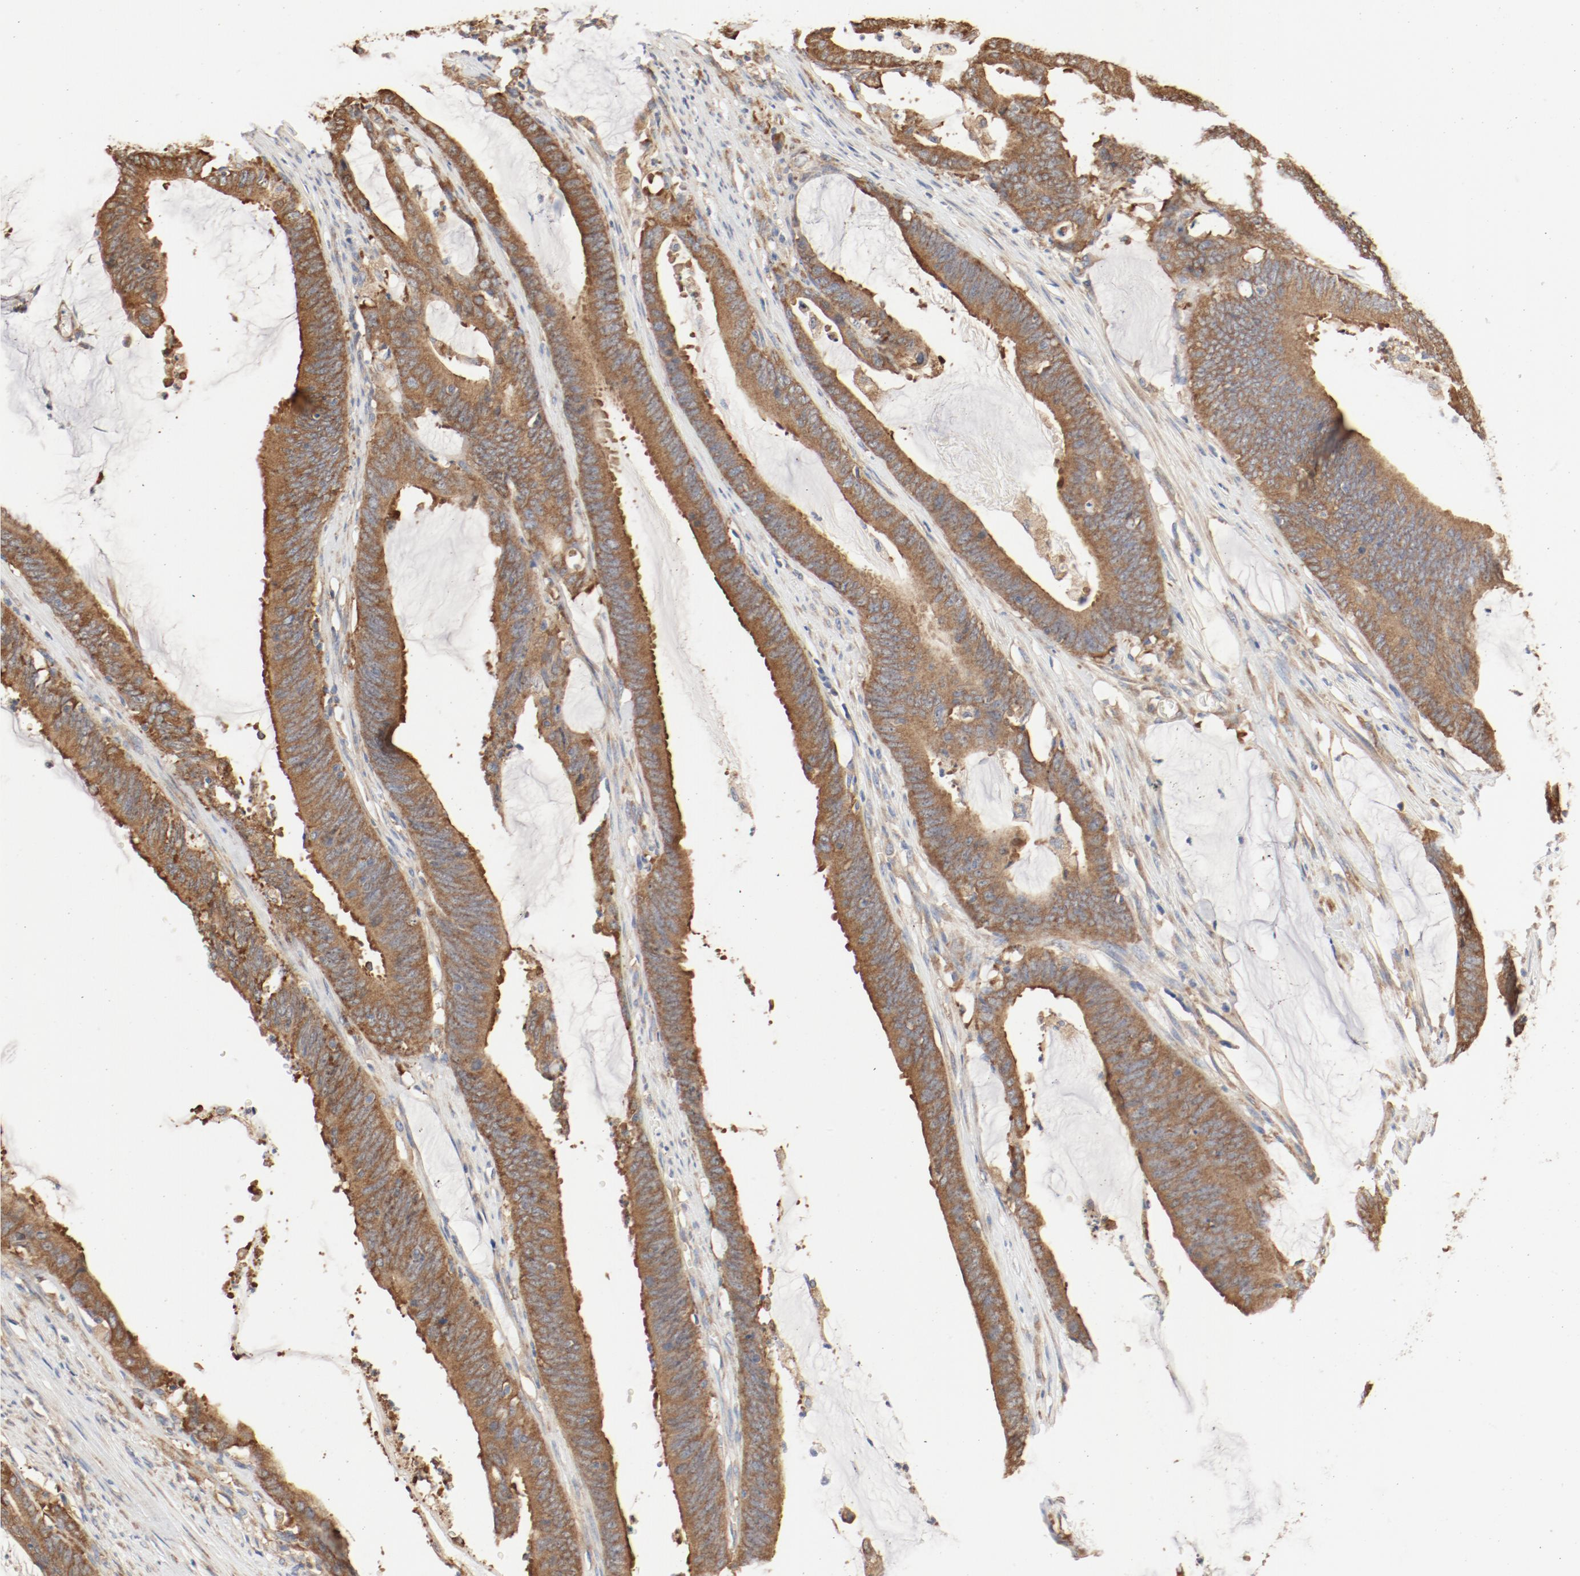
{"staining": {"intensity": "moderate", "quantity": ">75%", "location": "cytoplasmic/membranous"}, "tissue": "colorectal cancer", "cell_type": "Tumor cells", "image_type": "cancer", "snomed": [{"axis": "morphology", "description": "Adenocarcinoma, NOS"}, {"axis": "topography", "description": "Rectum"}], "caption": "This is a photomicrograph of IHC staining of adenocarcinoma (colorectal), which shows moderate expression in the cytoplasmic/membranous of tumor cells.", "gene": "RPS6", "patient": {"sex": "female", "age": 66}}